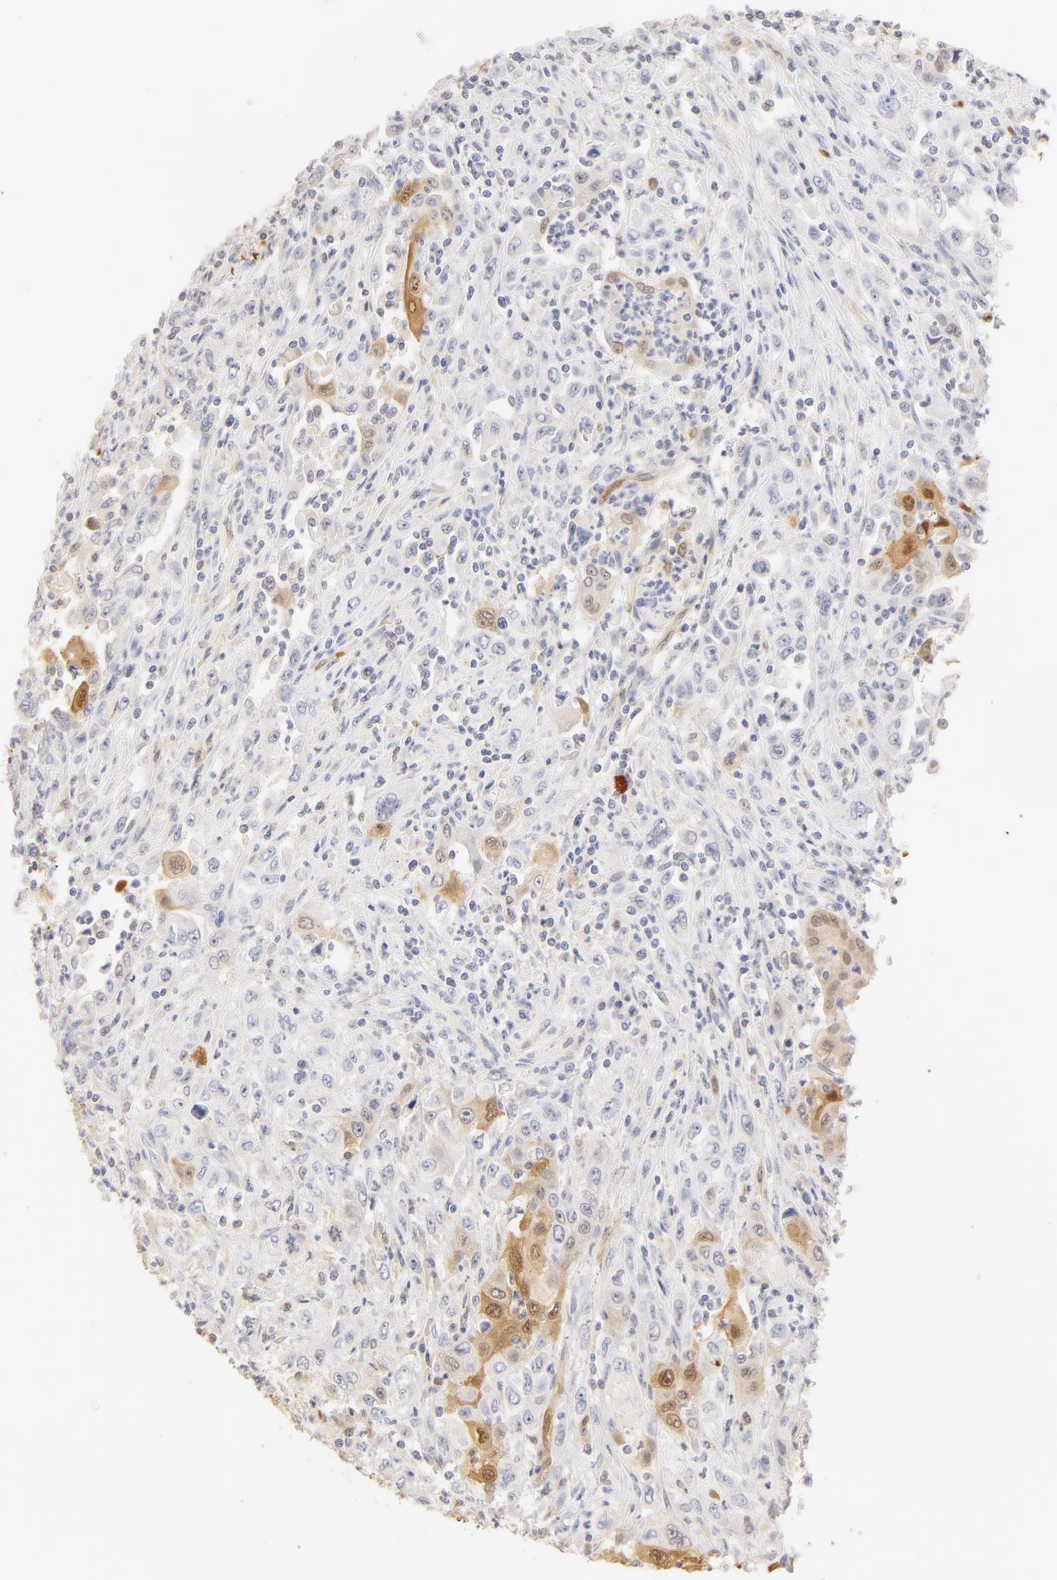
{"staining": {"intensity": "weak", "quantity": "<25%", "location": "nuclear"}, "tissue": "pancreatic cancer", "cell_type": "Tumor cells", "image_type": "cancer", "snomed": [{"axis": "morphology", "description": "Adenocarcinoma, NOS"}, {"axis": "topography", "description": "Pancreas"}], "caption": "The micrograph displays no staining of tumor cells in pancreatic adenocarcinoma.", "gene": "CA2", "patient": {"sex": "male", "age": 70}}